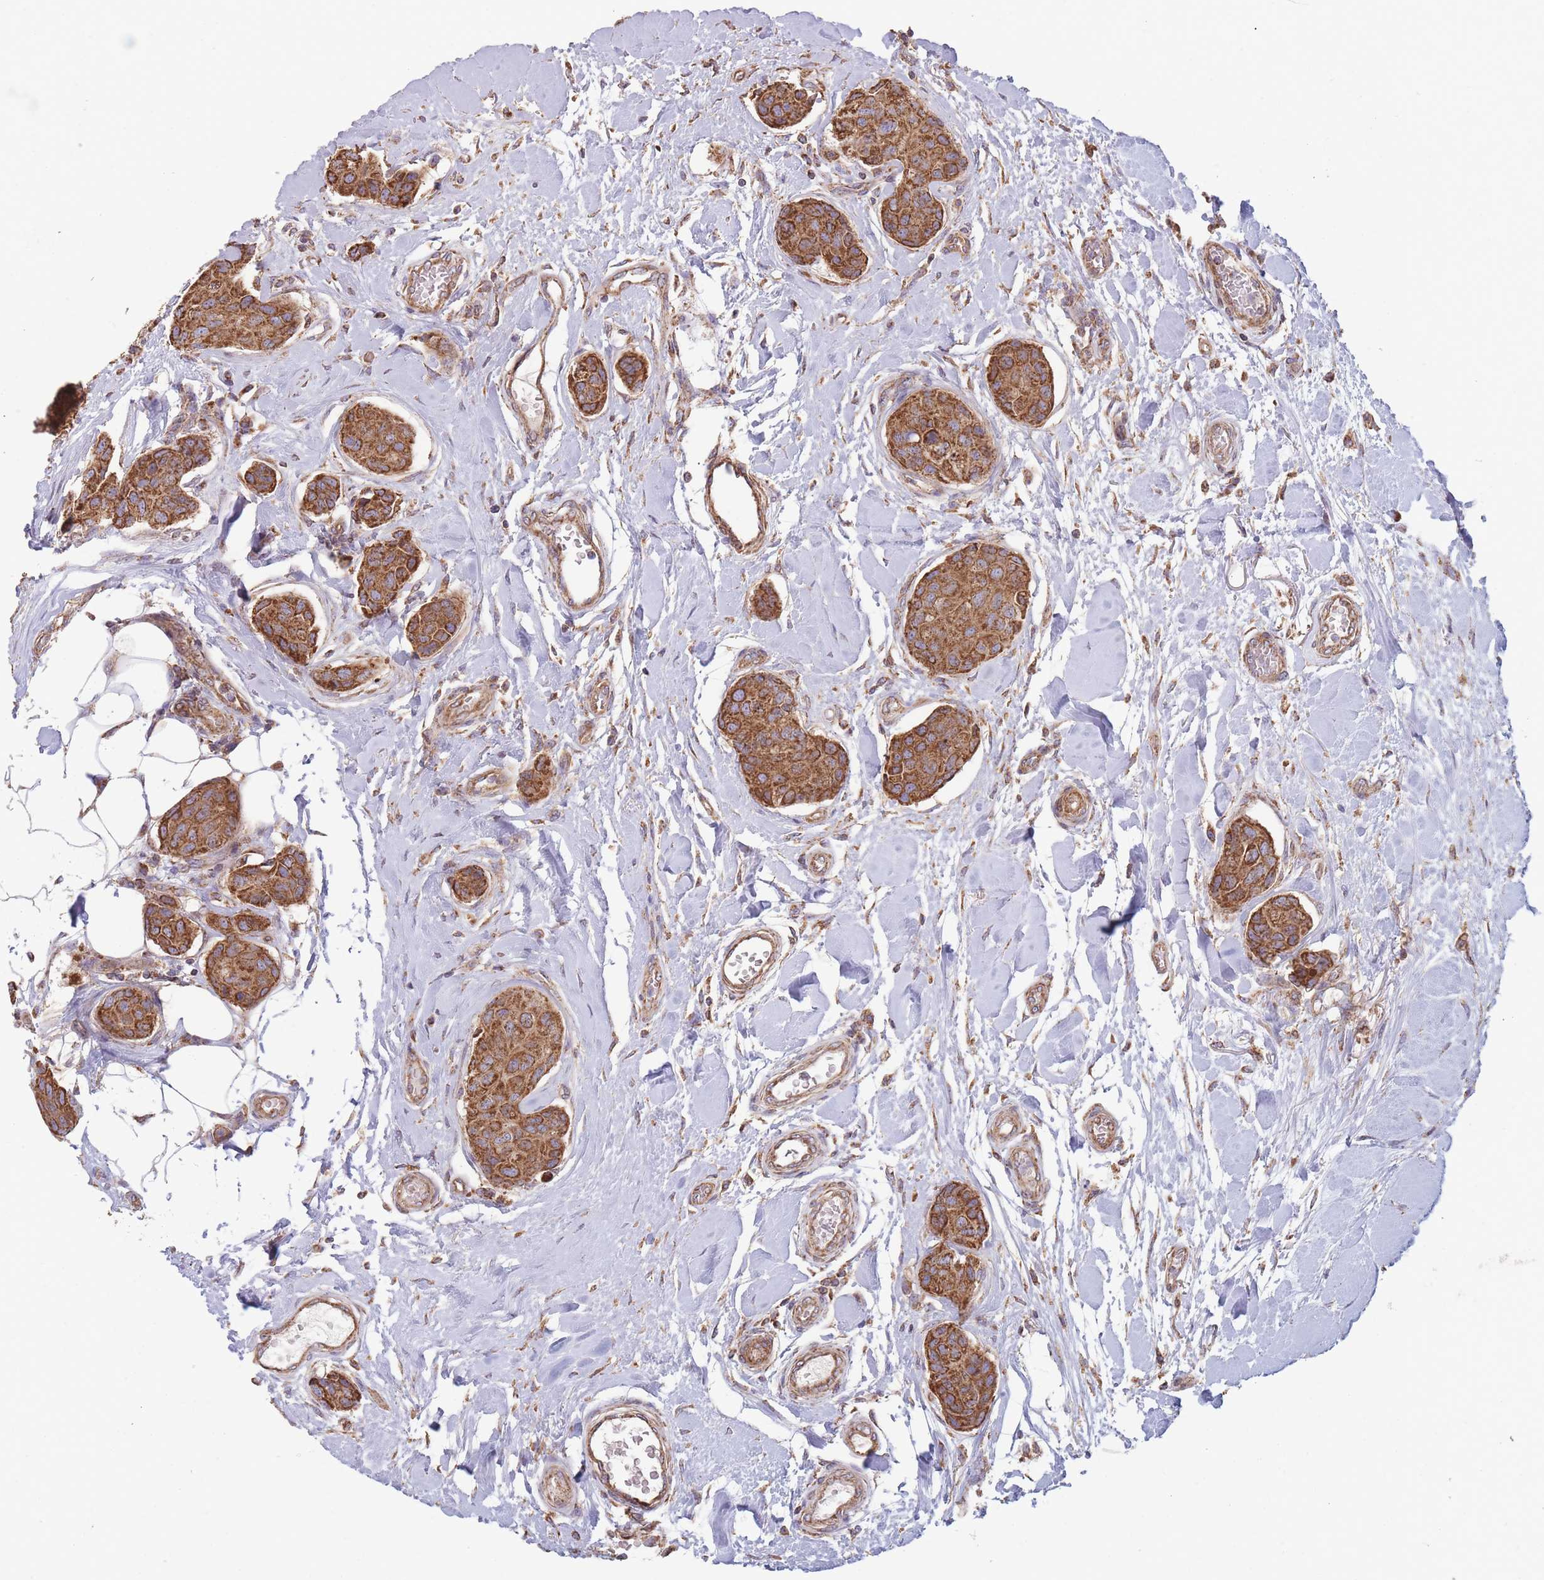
{"staining": {"intensity": "strong", "quantity": ">75%", "location": "cytoplasmic/membranous"}, "tissue": "breast cancer", "cell_type": "Tumor cells", "image_type": "cancer", "snomed": [{"axis": "morphology", "description": "Duct carcinoma"}, {"axis": "topography", "description": "Breast"}, {"axis": "topography", "description": "Lymph node"}], "caption": "High-power microscopy captured an immunohistochemistry image of breast cancer (intraductal carcinoma), revealing strong cytoplasmic/membranous positivity in approximately >75% of tumor cells.", "gene": "KIF16B", "patient": {"sex": "female", "age": 80}}